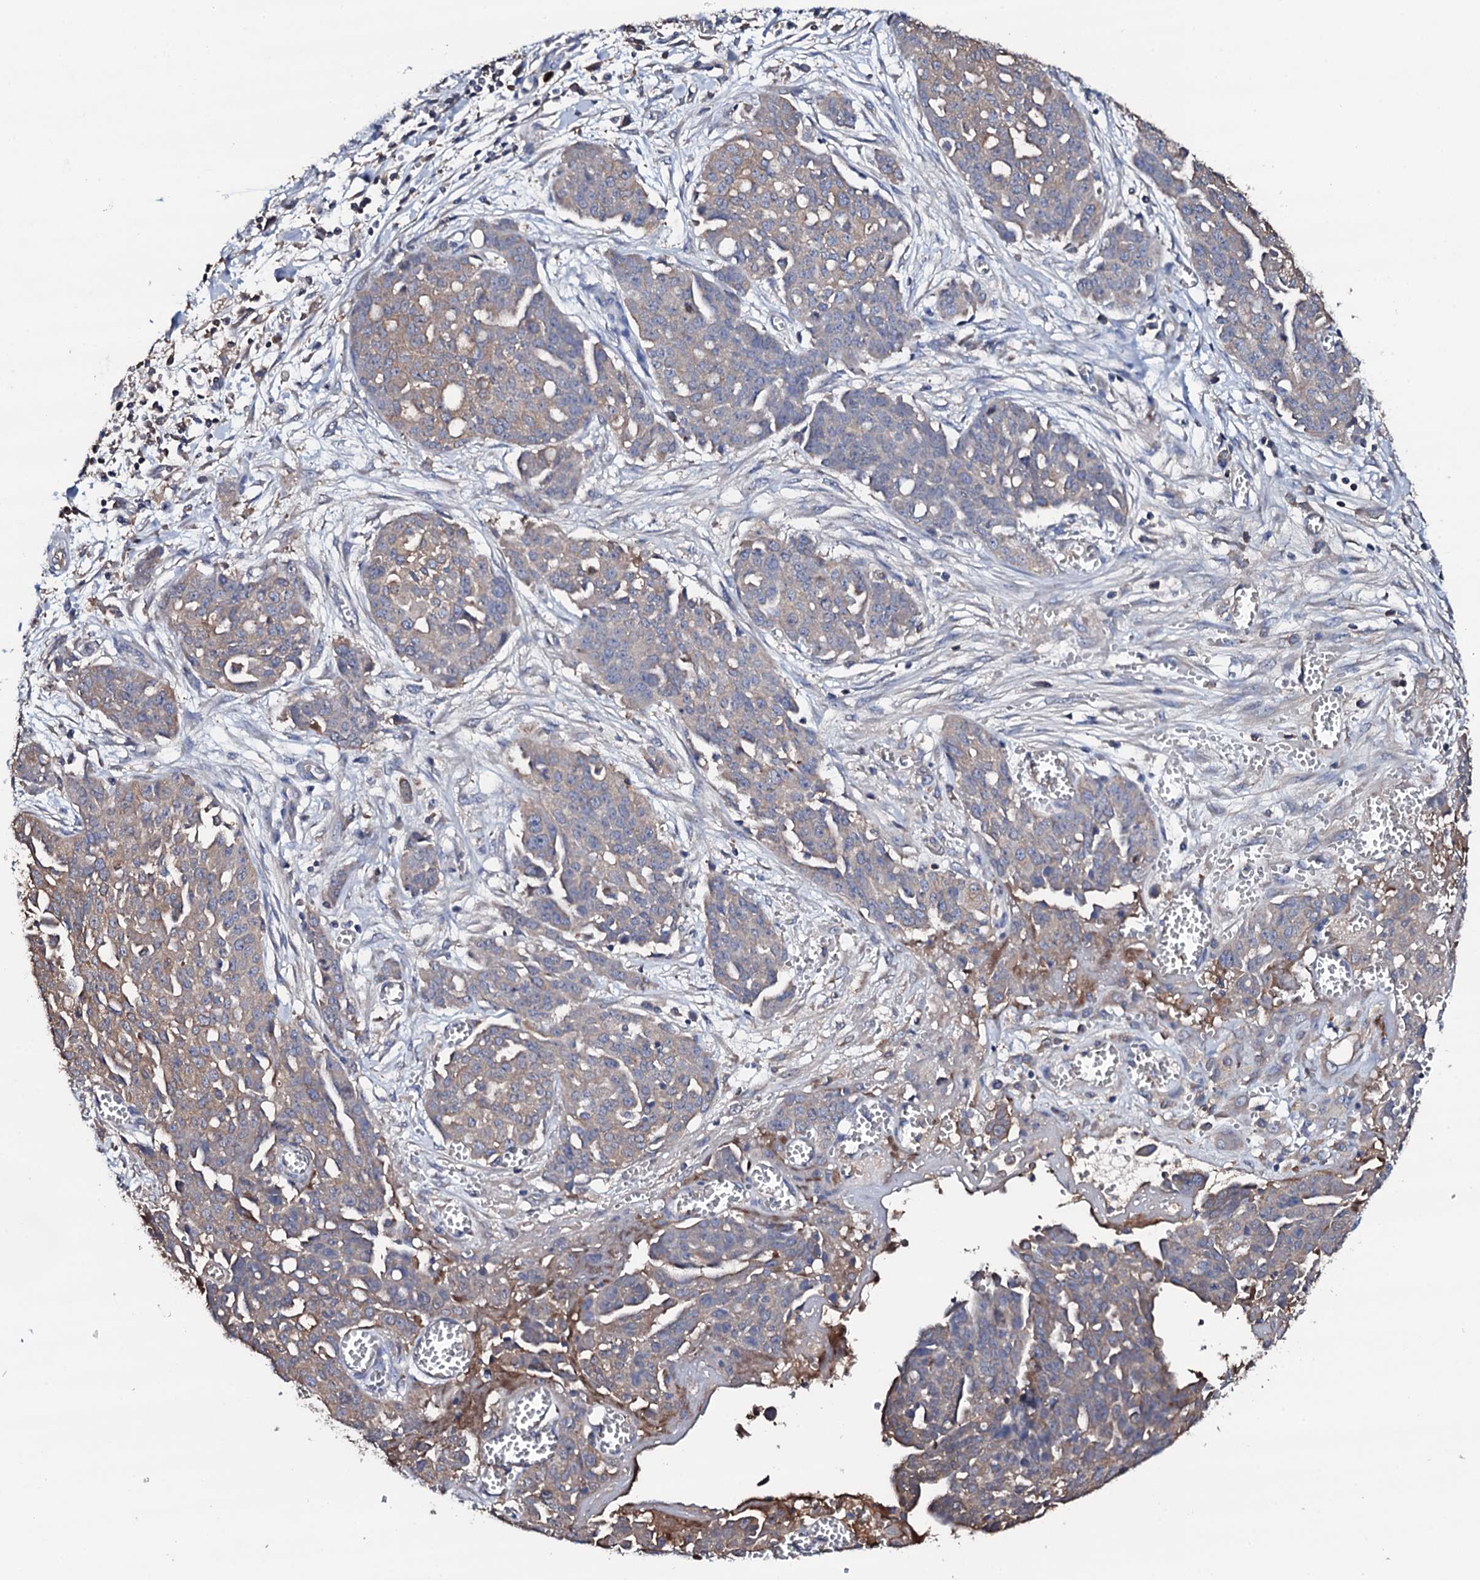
{"staining": {"intensity": "weak", "quantity": "25%-75%", "location": "cytoplasmic/membranous"}, "tissue": "ovarian cancer", "cell_type": "Tumor cells", "image_type": "cancer", "snomed": [{"axis": "morphology", "description": "Cystadenocarcinoma, serous, NOS"}, {"axis": "topography", "description": "Soft tissue"}, {"axis": "topography", "description": "Ovary"}], "caption": "Brown immunohistochemical staining in human serous cystadenocarcinoma (ovarian) reveals weak cytoplasmic/membranous positivity in approximately 25%-75% of tumor cells.", "gene": "TCAF2", "patient": {"sex": "female", "age": 57}}